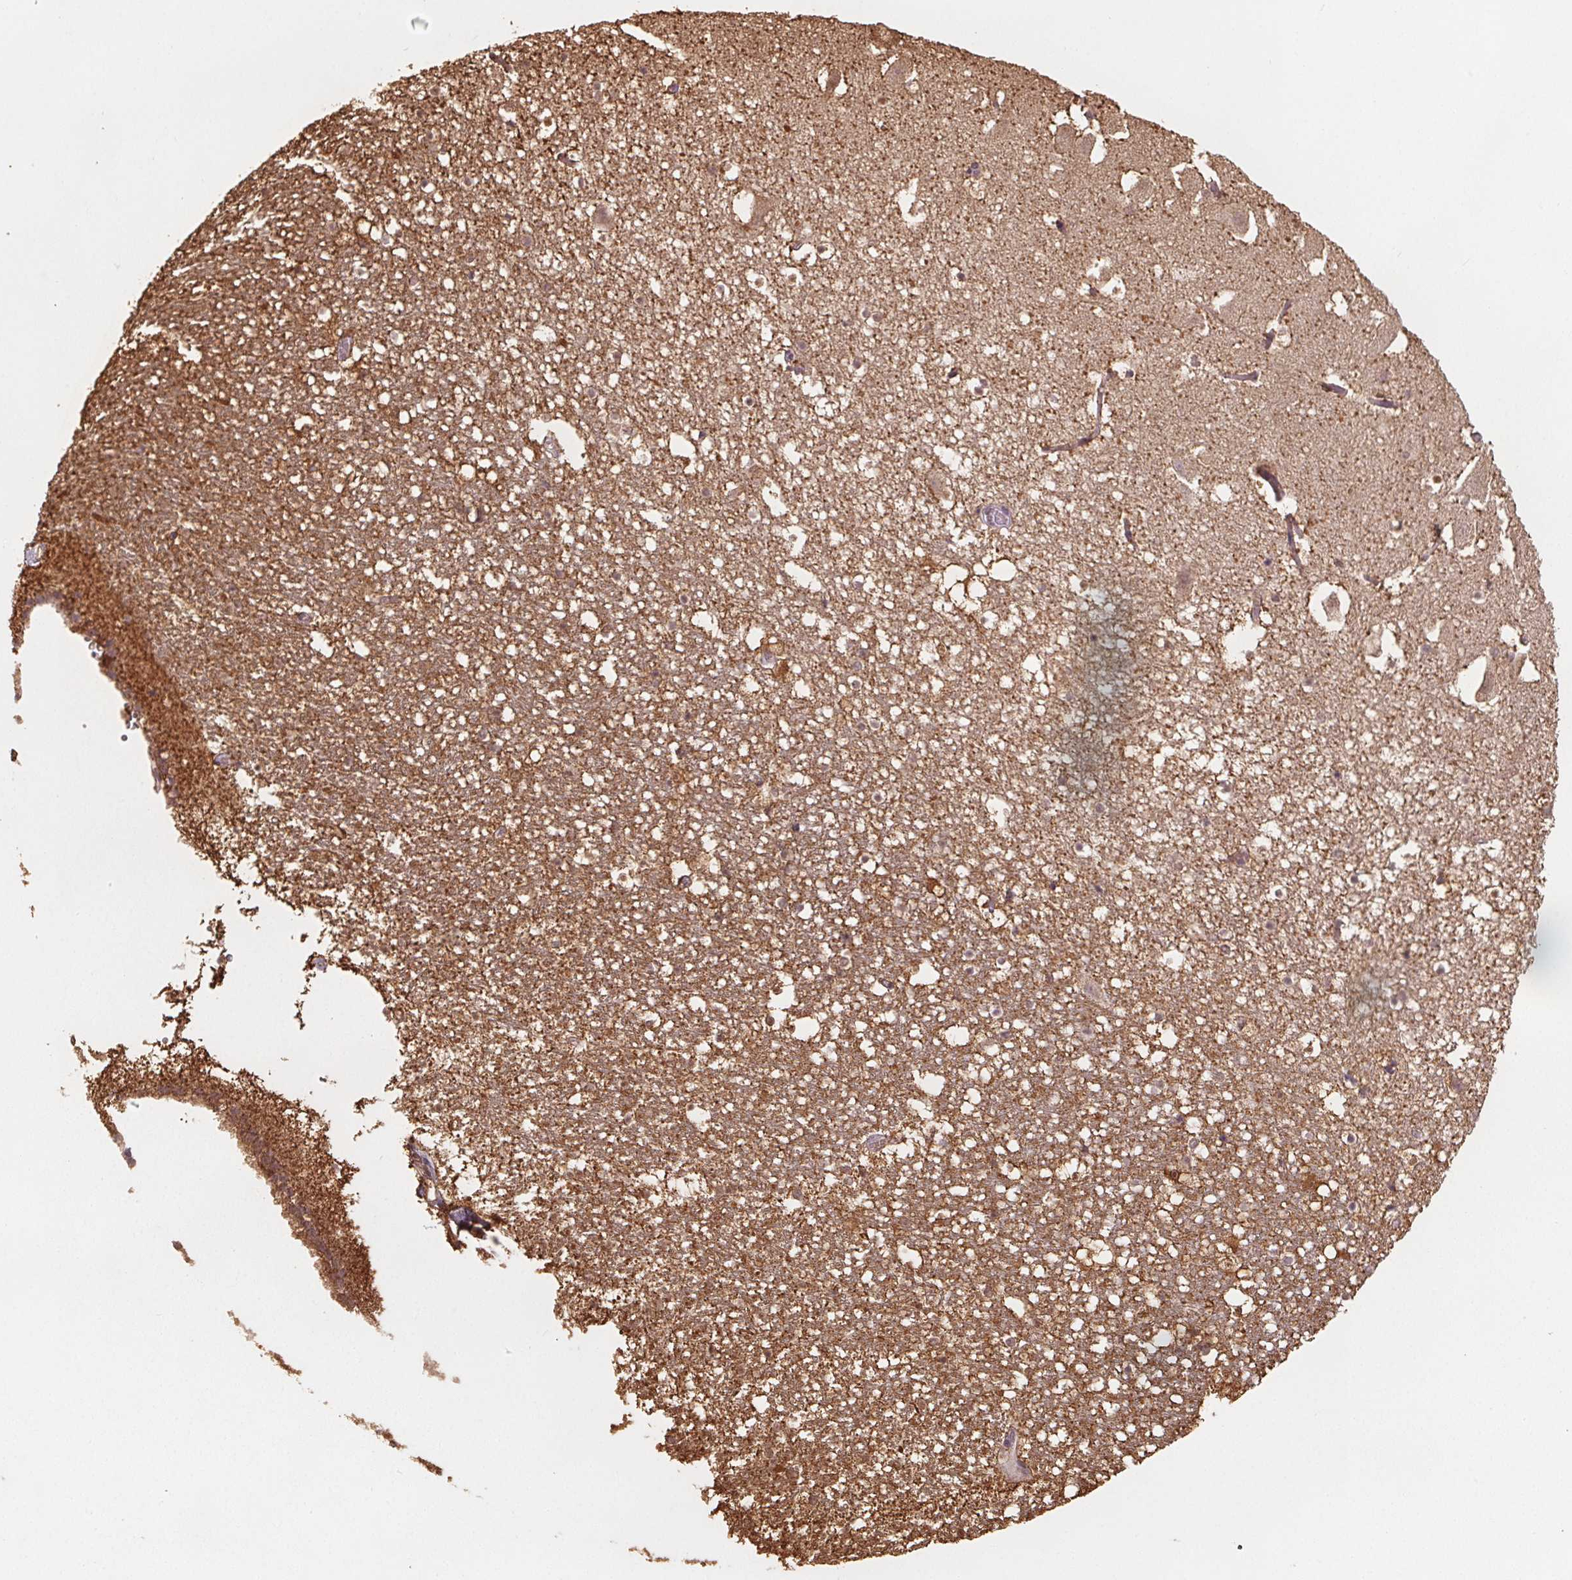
{"staining": {"intensity": "moderate", "quantity": "<25%", "location": "nuclear"}, "tissue": "hippocampus", "cell_type": "Glial cells", "image_type": "normal", "snomed": [{"axis": "morphology", "description": "Normal tissue, NOS"}, {"axis": "topography", "description": "Hippocampus"}], "caption": "Moderate nuclear protein positivity is present in about <25% of glial cells in hippocampus. The staining is performed using DAB brown chromogen to label protein expression. The nuclei are counter-stained blue using hematoxylin.", "gene": "ENO1", "patient": {"sex": "male", "age": 26}}